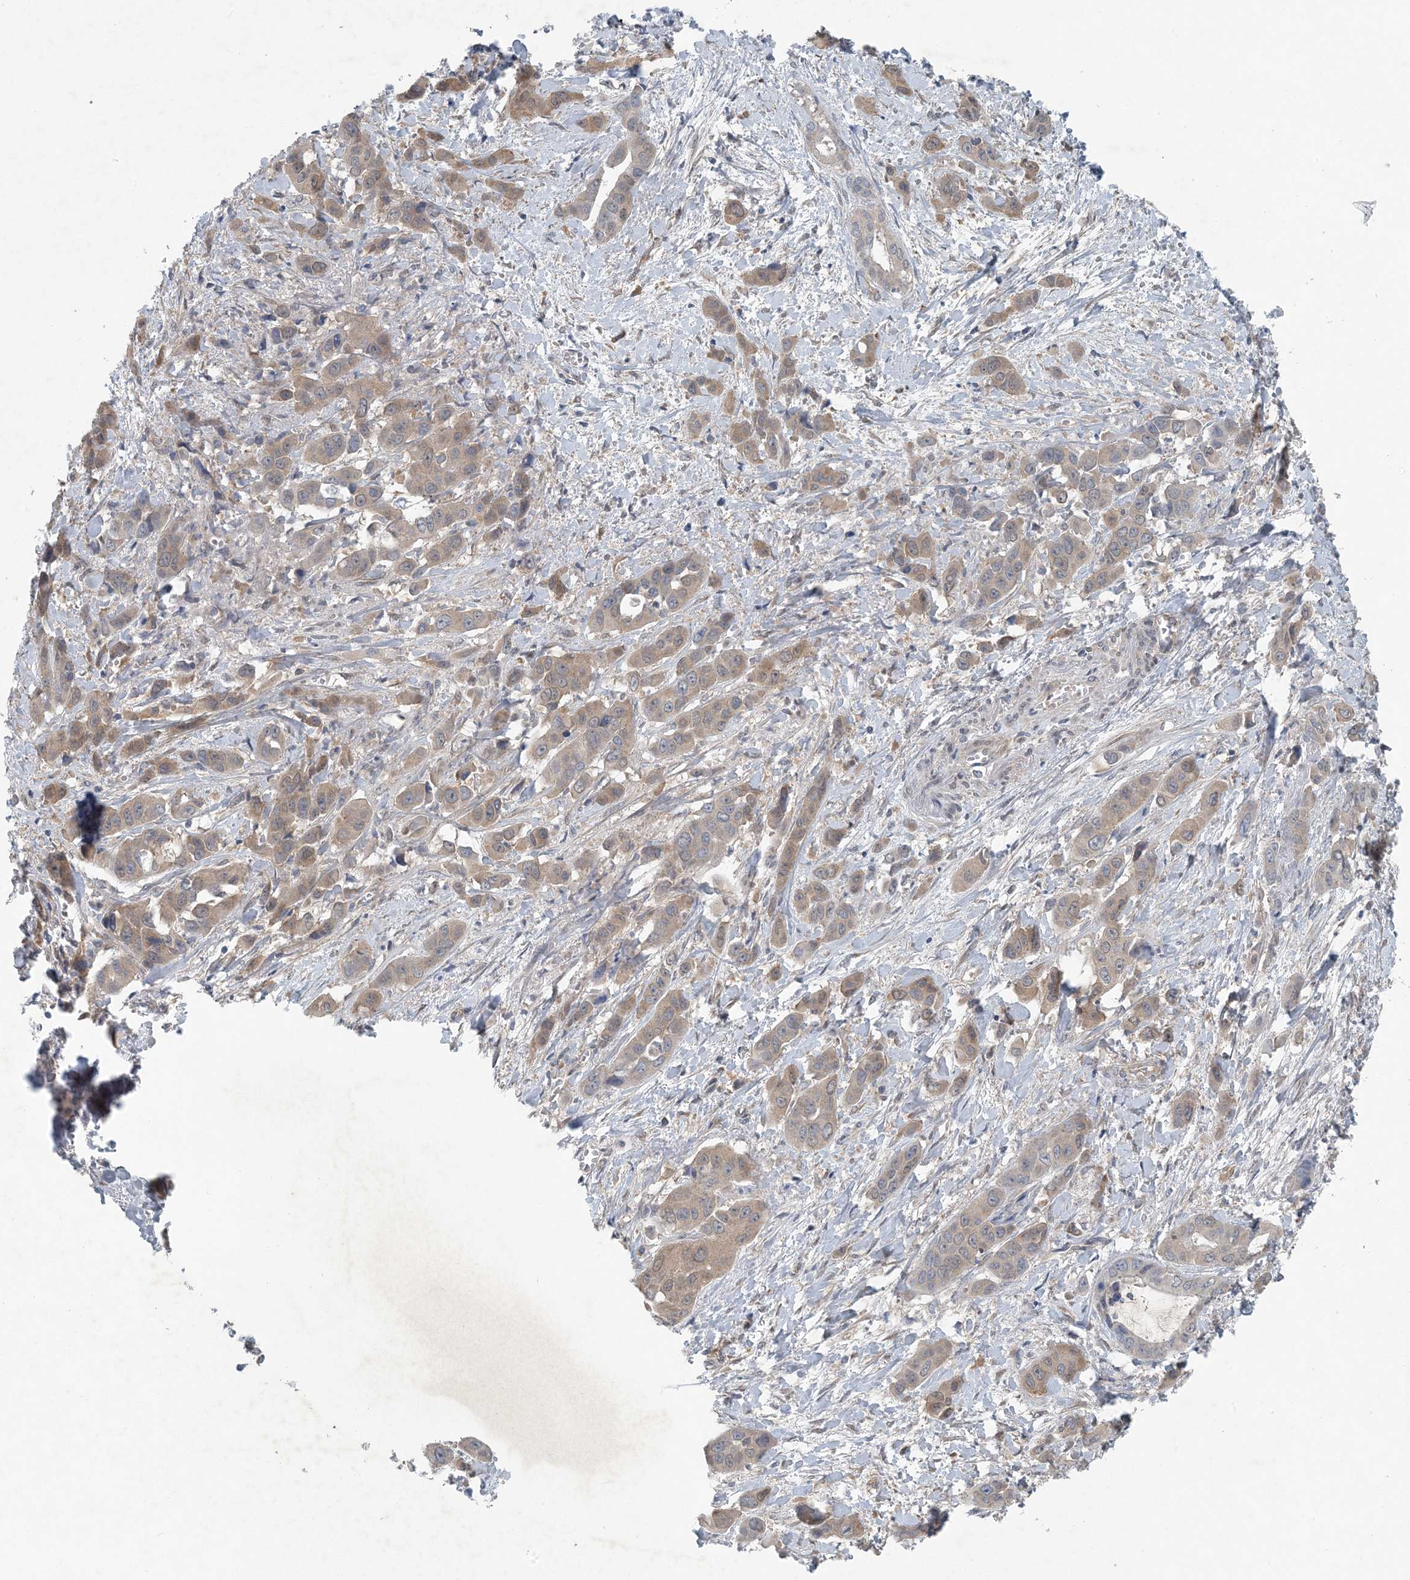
{"staining": {"intensity": "weak", "quantity": "25%-75%", "location": "cytoplasmic/membranous"}, "tissue": "liver cancer", "cell_type": "Tumor cells", "image_type": "cancer", "snomed": [{"axis": "morphology", "description": "Cholangiocarcinoma"}, {"axis": "topography", "description": "Liver"}], "caption": "Liver cancer stained with immunohistochemistry (IHC) reveals weak cytoplasmic/membranous positivity in about 25%-75% of tumor cells.", "gene": "HIKESHI", "patient": {"sex": "female", "age": 52}}